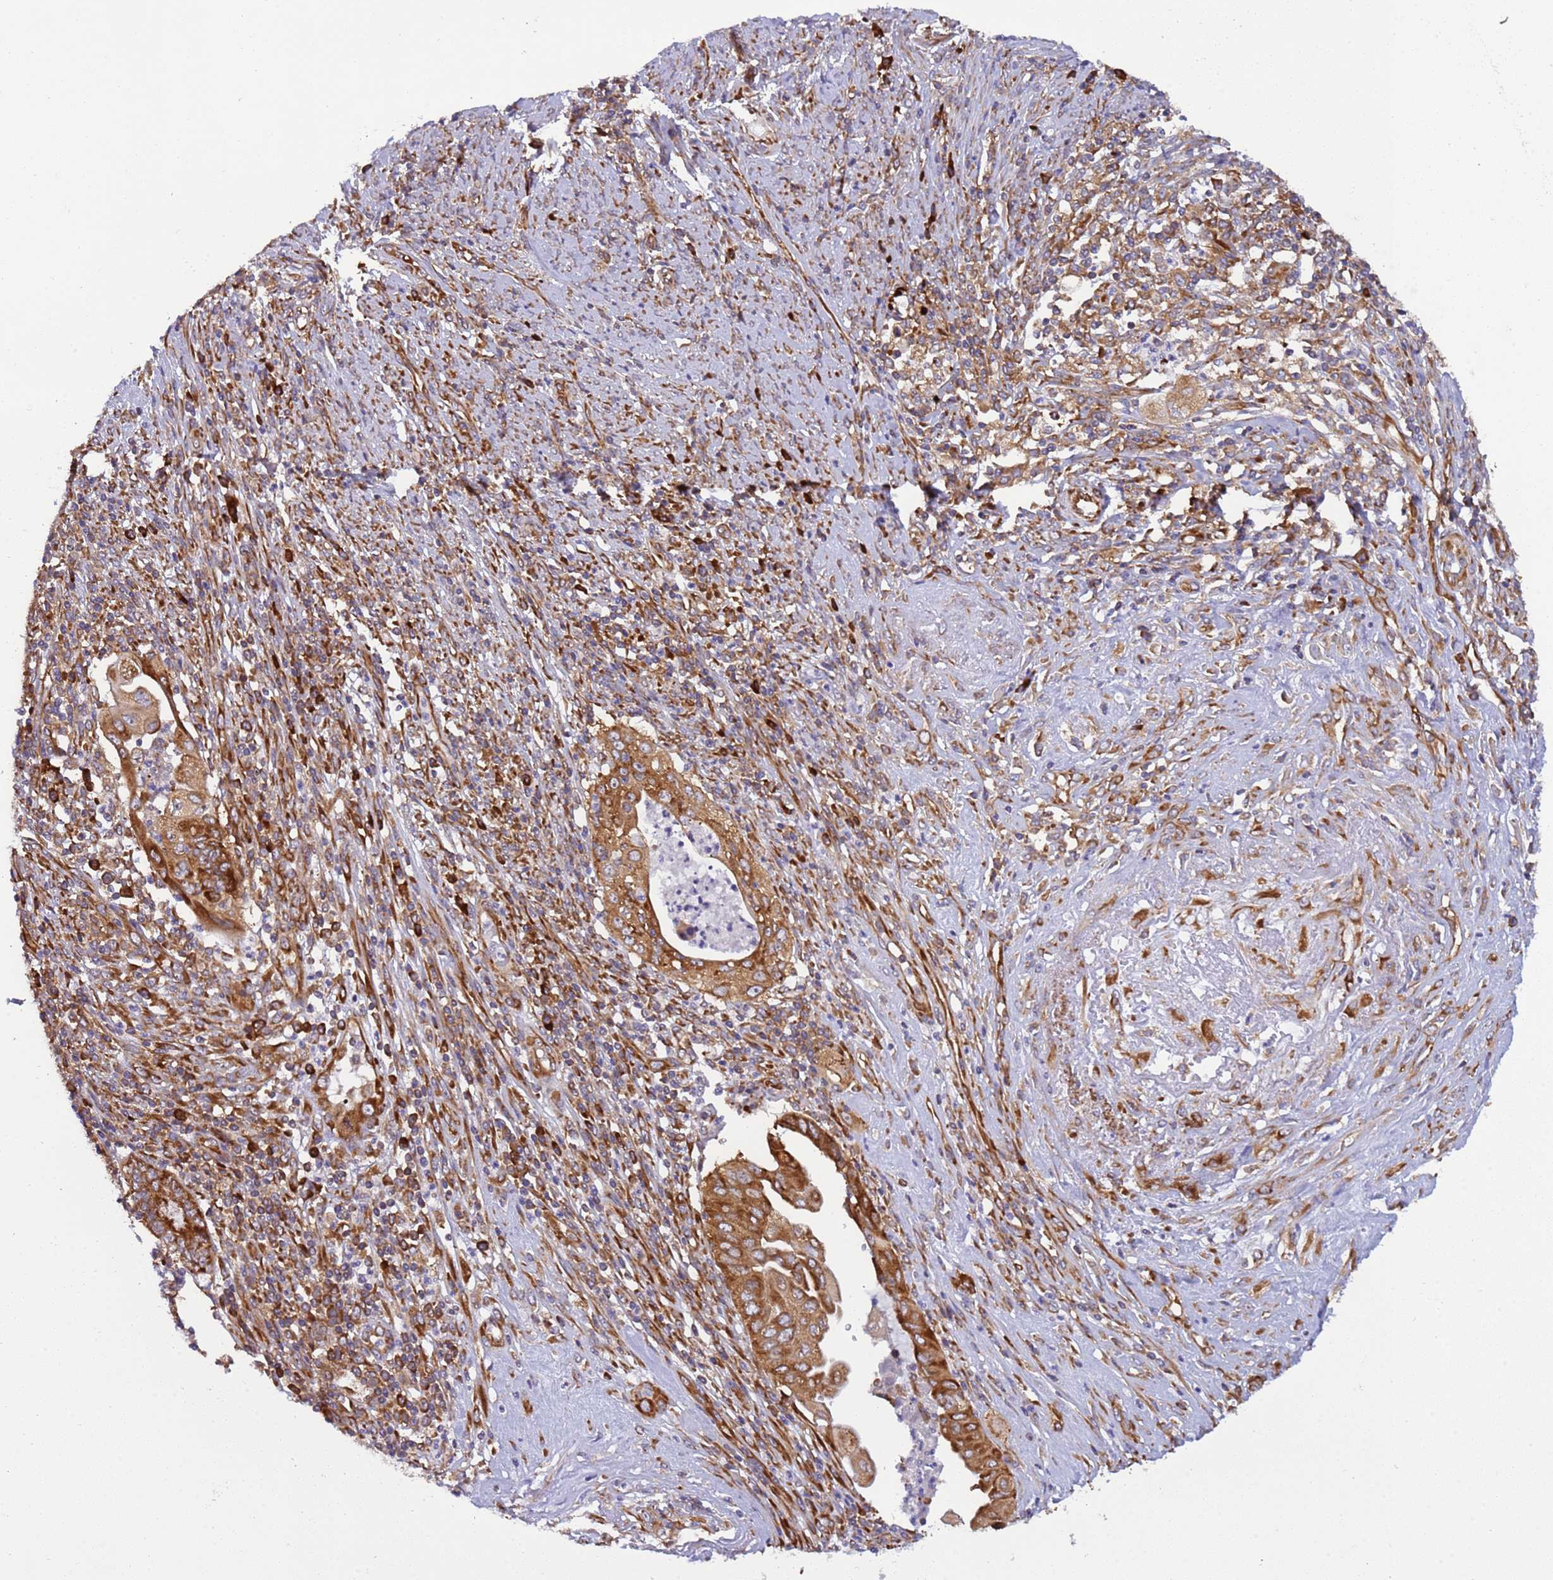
{"staining": {"intensity": "strong", "quantity": ">75%", "location": "cytoplasmic/membranous"}, "tissue": "endometrial cancer", "cell_type": "Tumor cells", "image_type": "cancer", "snomed": [{"axis": "morphology", "description": "Adenocarcinoma, NOS"}, {"axis": "topography", "description": "Uterus"}, {"axis": "topography", "description": "Endometrium"}], "caption": "DAB immunohistochemical staining of human adenocarcinoma (endometrial) displays strong cytoplasmic/membranous protein staining in approximately >75% of tumor cells.", "gene": "RPL36", "patient": {"sex": "female", "age": 70}}